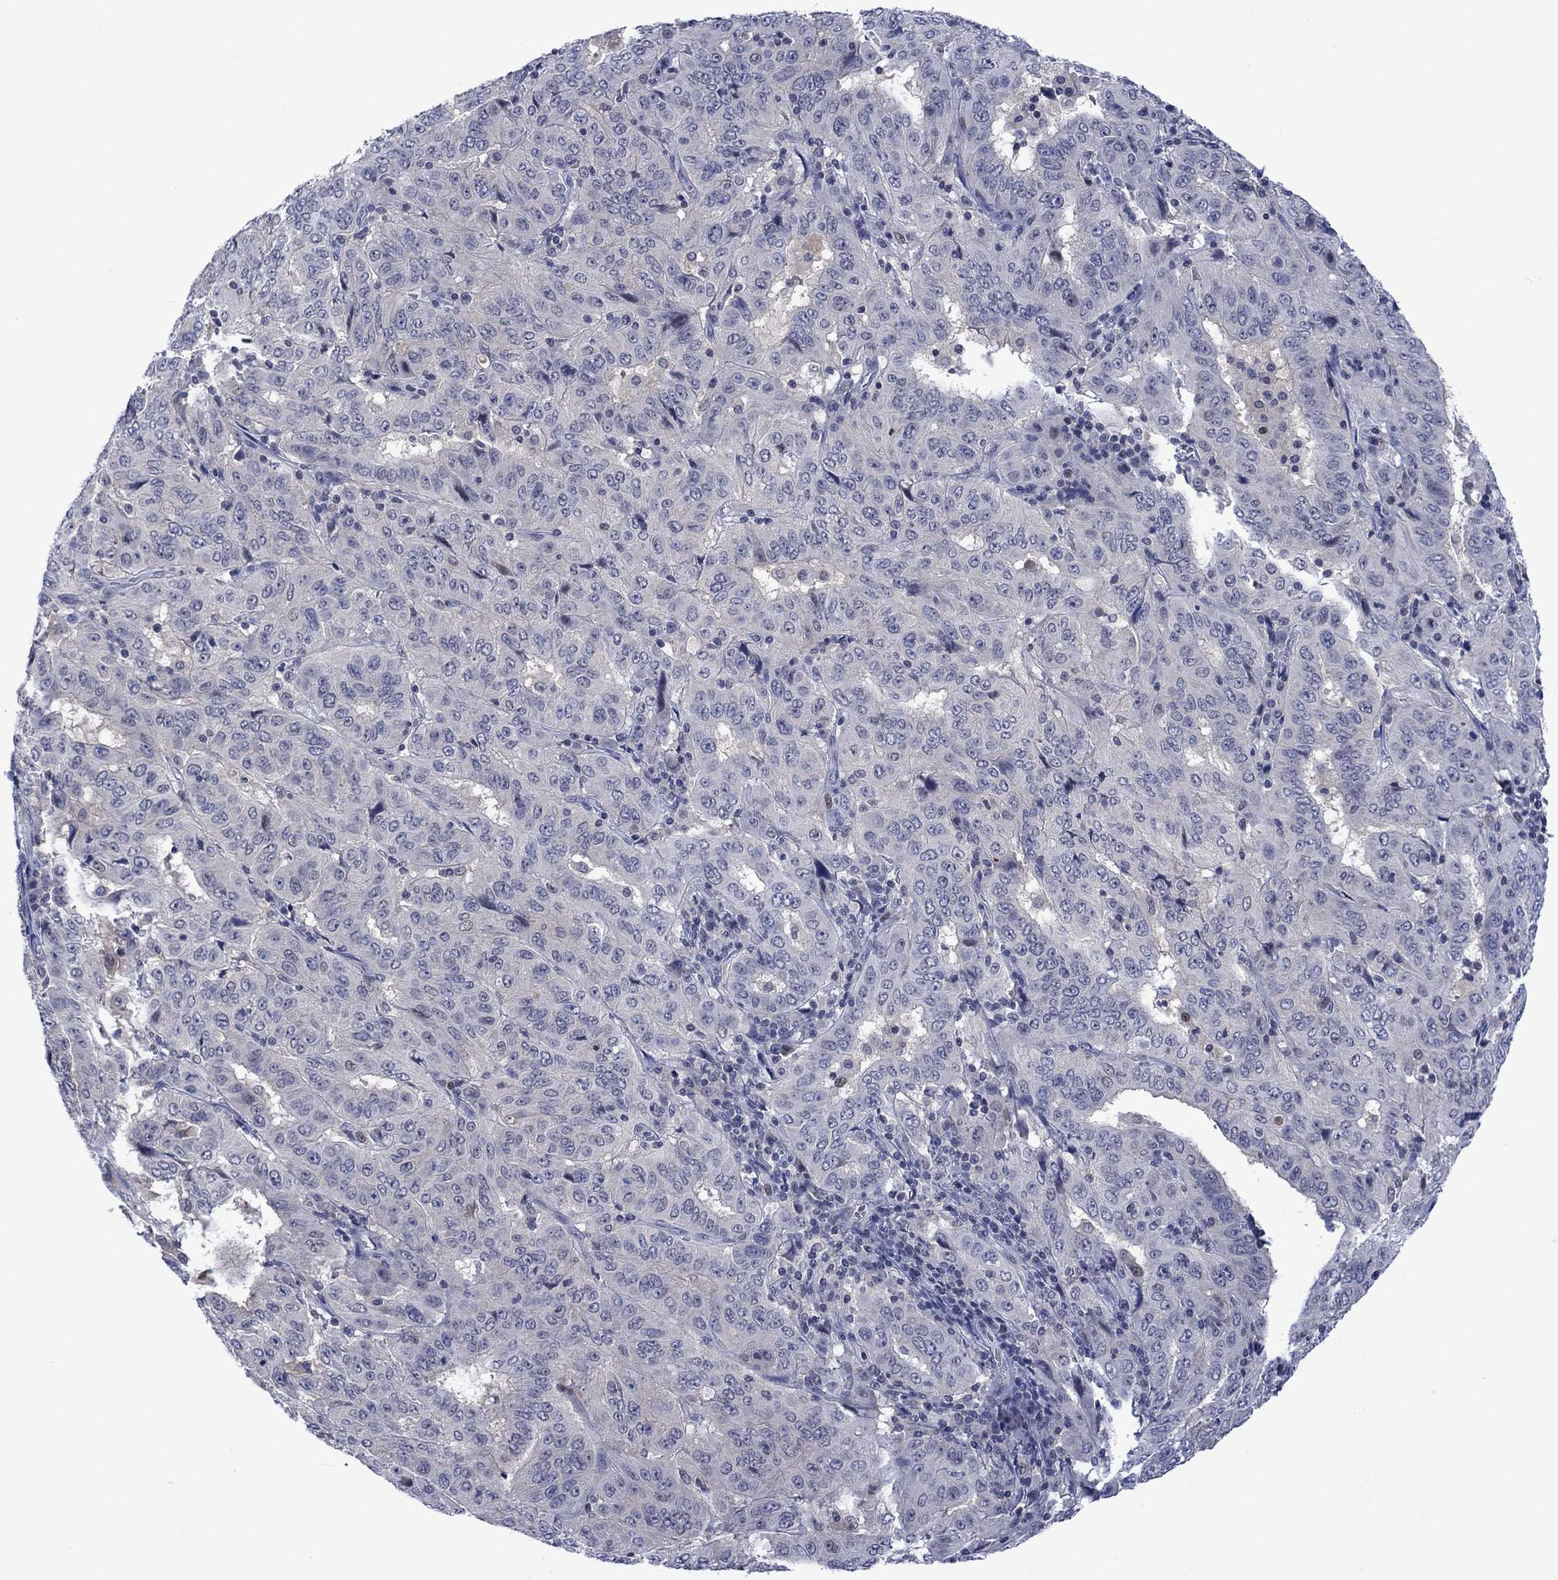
{"staining": {"intensity": "negative", "quantity": "none", "location": "none"}, "tissue": "pancreatic cancer", "cell_type": "Tumor cells", "image_type": "cancer", "snomed": [{"axis": "morphology", "description": "Adenocarcinoma, NOS"}, {"axis": "topography", "description": "Pancreas"}], "caption": "DAB (3,3'-diaminobenzidine) immunohistochemical staining of human pancreatic cancer (adenocarcinoma) shows no significant positivity in tumor cells.", "gene": "AGL", "patient": {"sex": "male", "age": 63}}